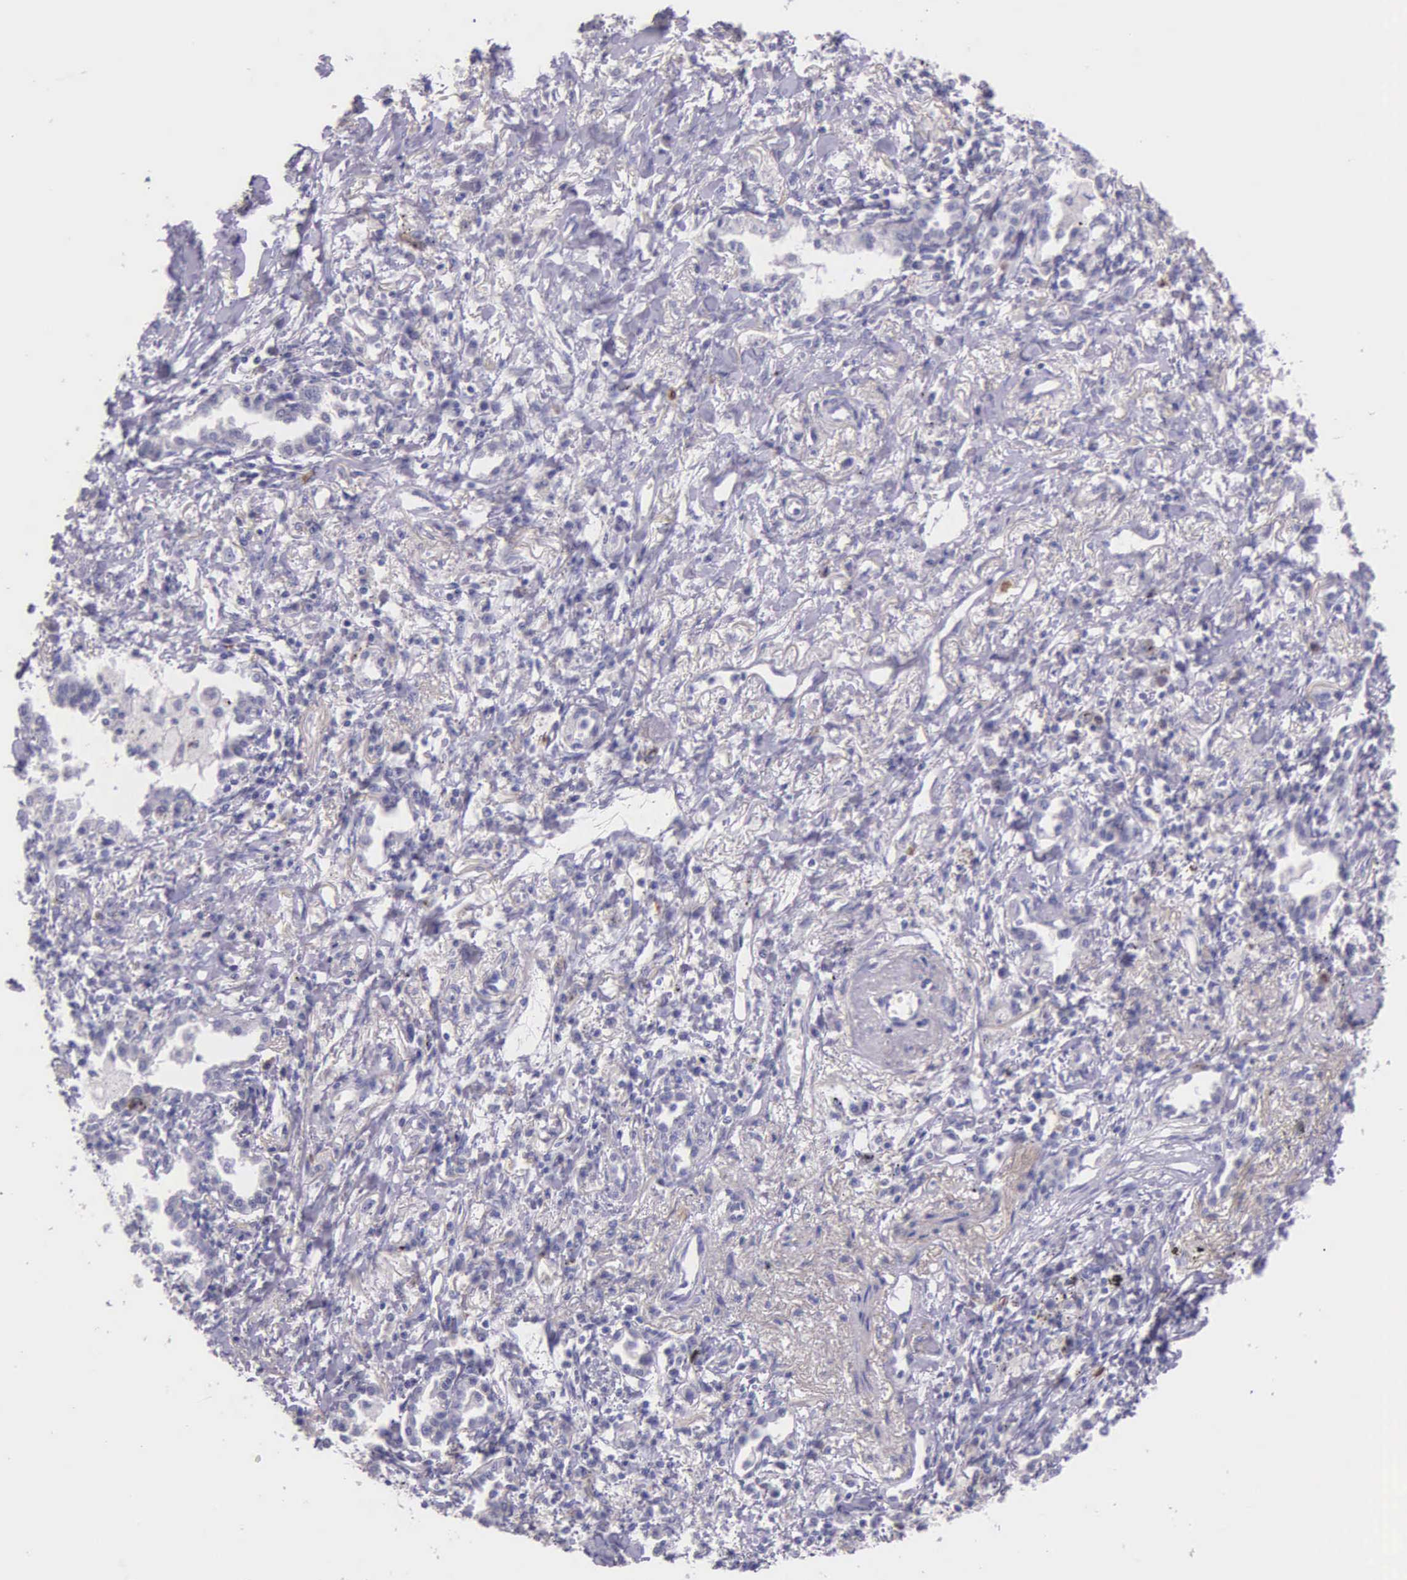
{"staining": {"intensity": "negative", "quantity": "none", "location": "none"}, "tissue": "lung cancer", "cell_type": "Tumor cells", "image_type": "cancer", "snomed": [{"axis": "morphology", "description": "Adenocarcinoma, NOS"}, {"axis": "topography", "description": "Lung"}], "caption": "Protein analysis of lung cancer (adenocarcinoma) exhibits no significant expression in tumor cells.", "gene": "THSD7A", "patient": {"sex": "male", "age": 60}}